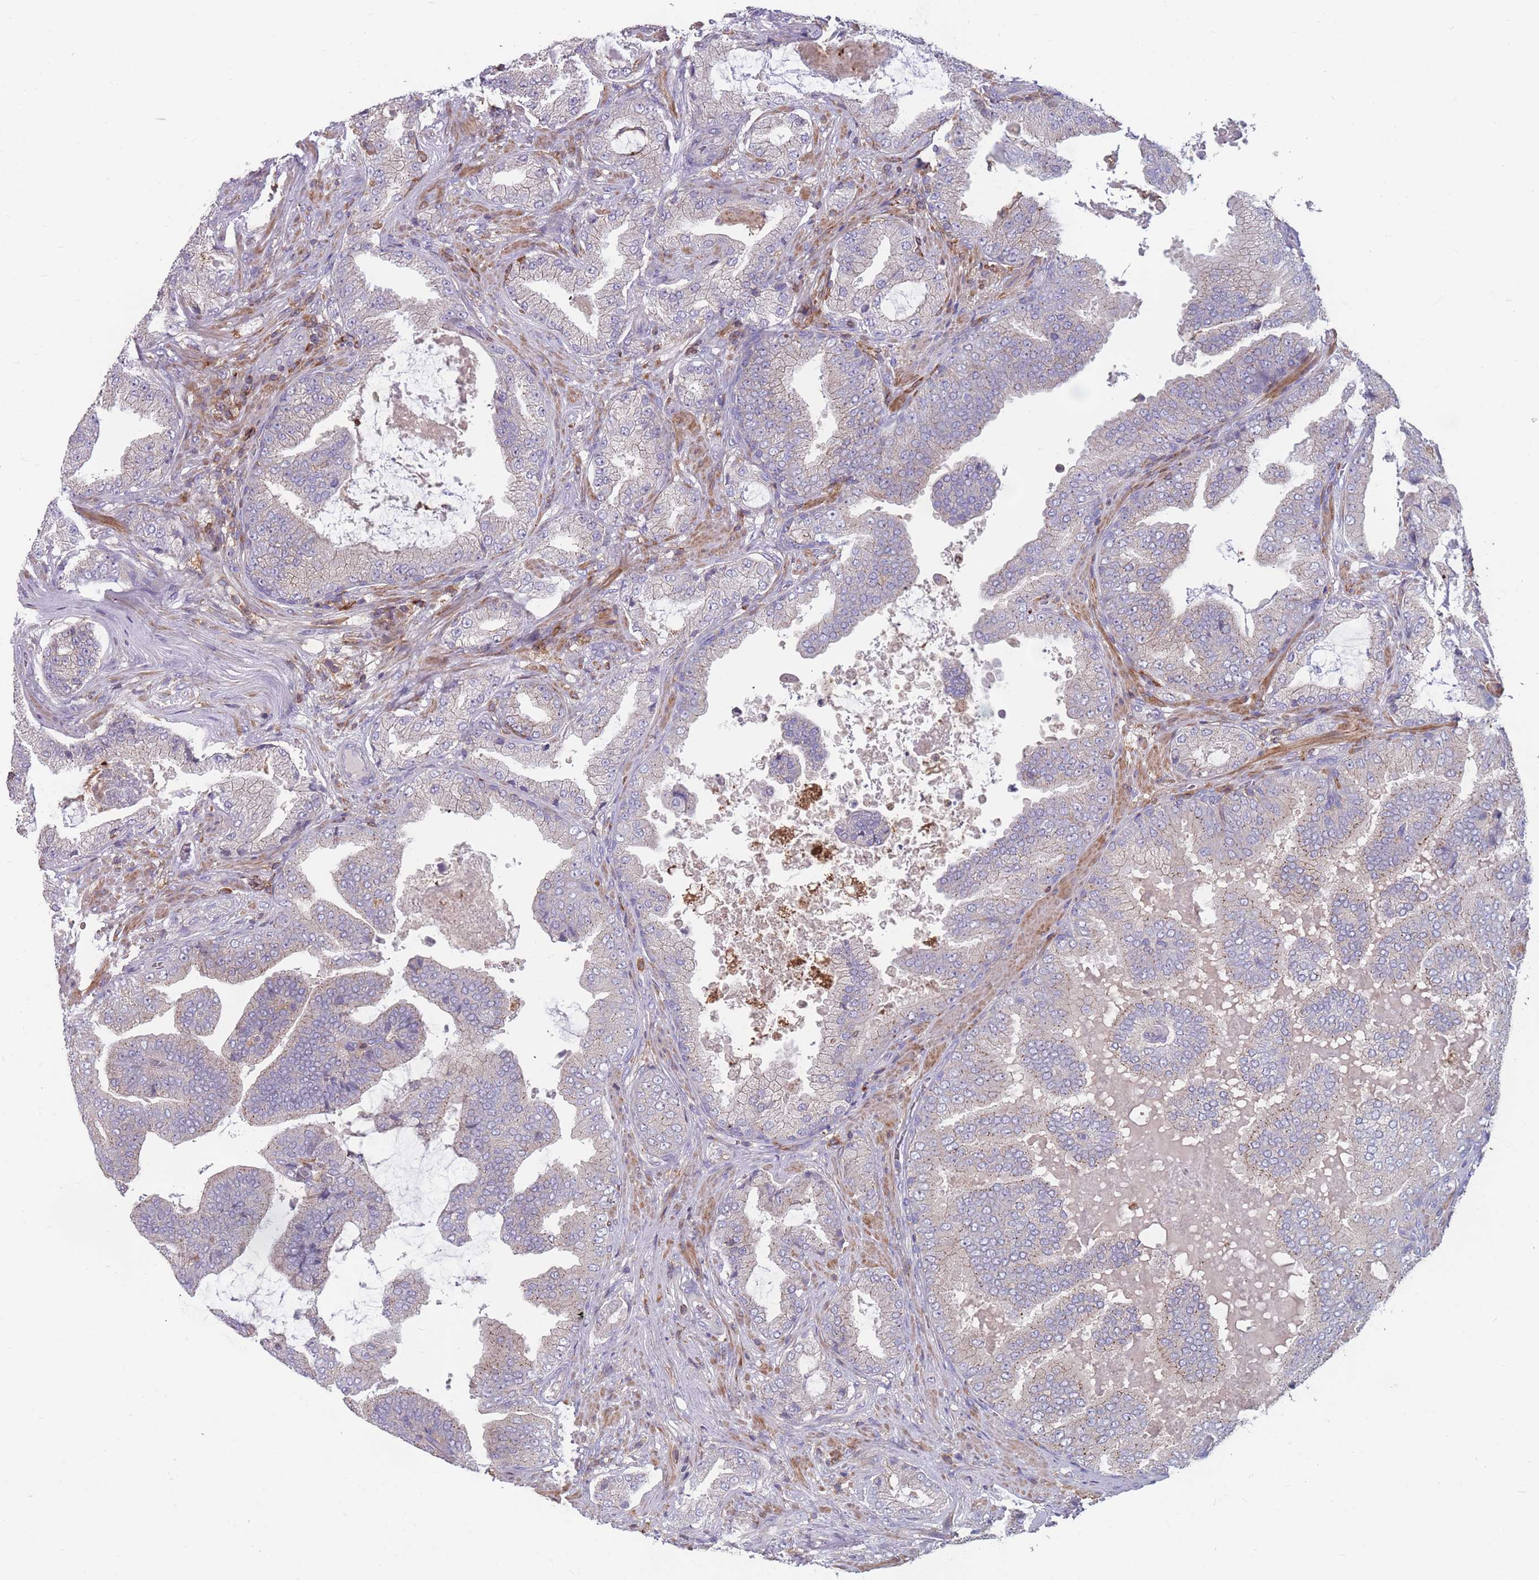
{"staining": {"intensity": "weak", "quantity": "<25%", "location": "cytoplasmic/membranous"}, "tissue": "prostate cancer", "cell_type": "Tumor cells", "image_type": "cancer", "snomed": [{"axis": "morphology", "description": "Adenocarcinoma, High grade"}, {"axis": "topography", "description": "Prostate"}], "caption": "This is an immunohistochemistry photomicrograph of human prostate adenocarcinoma (high-grade). There is no expression in tumor cells.", "gene": "CD33", "patient": {"sex": "male", "age": 68}}